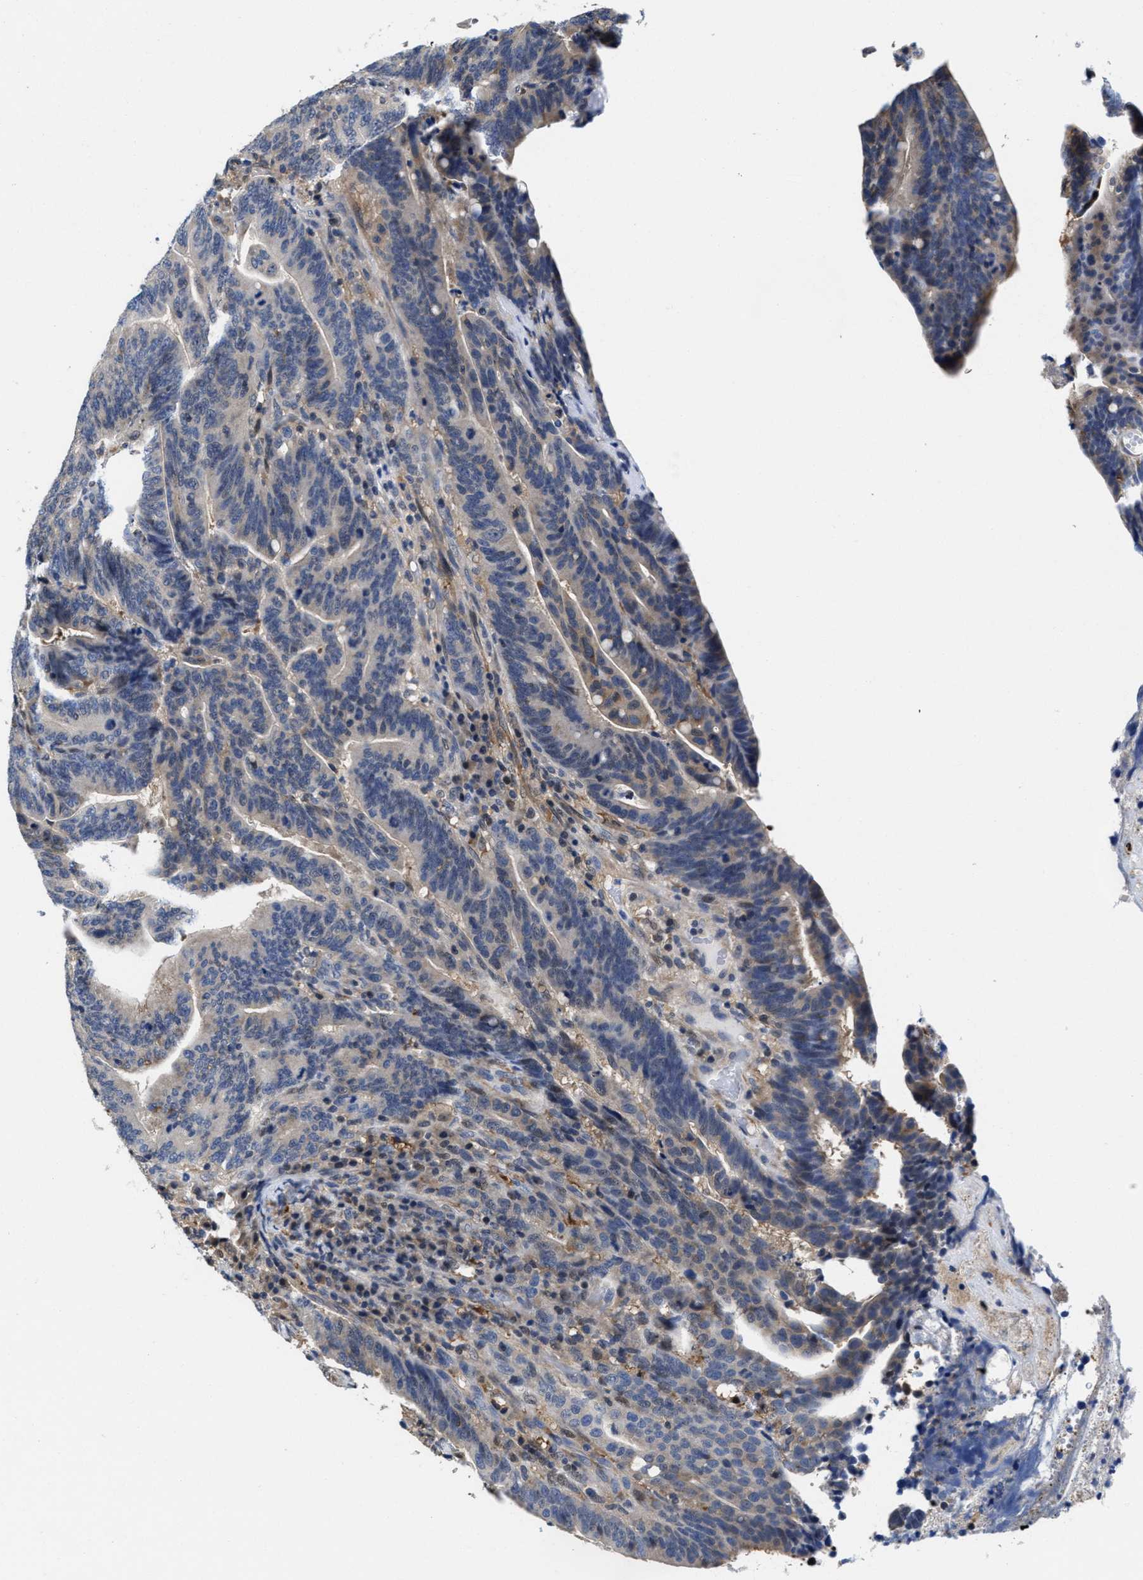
{"staining": {"intensity": "negative", "quantity": "none", "location": "none"}, "tissue": "colorectal cancer", "cell_type": "Tumor cells", "image_type": "cancer", "snomed": [{"axis": "morphology", "description": "Adenocarcinoma, NOS"}, {"axis": "topography", "description": "Colon"}], "caption": "An immunohistochemistry image of adenocarcinoma (colorectal) is shown. There is no staining in tumor cells of adenocarcinoma (colorectal).", "gene": "KIF12", "patient": {"sex": "female", "age": 66}}